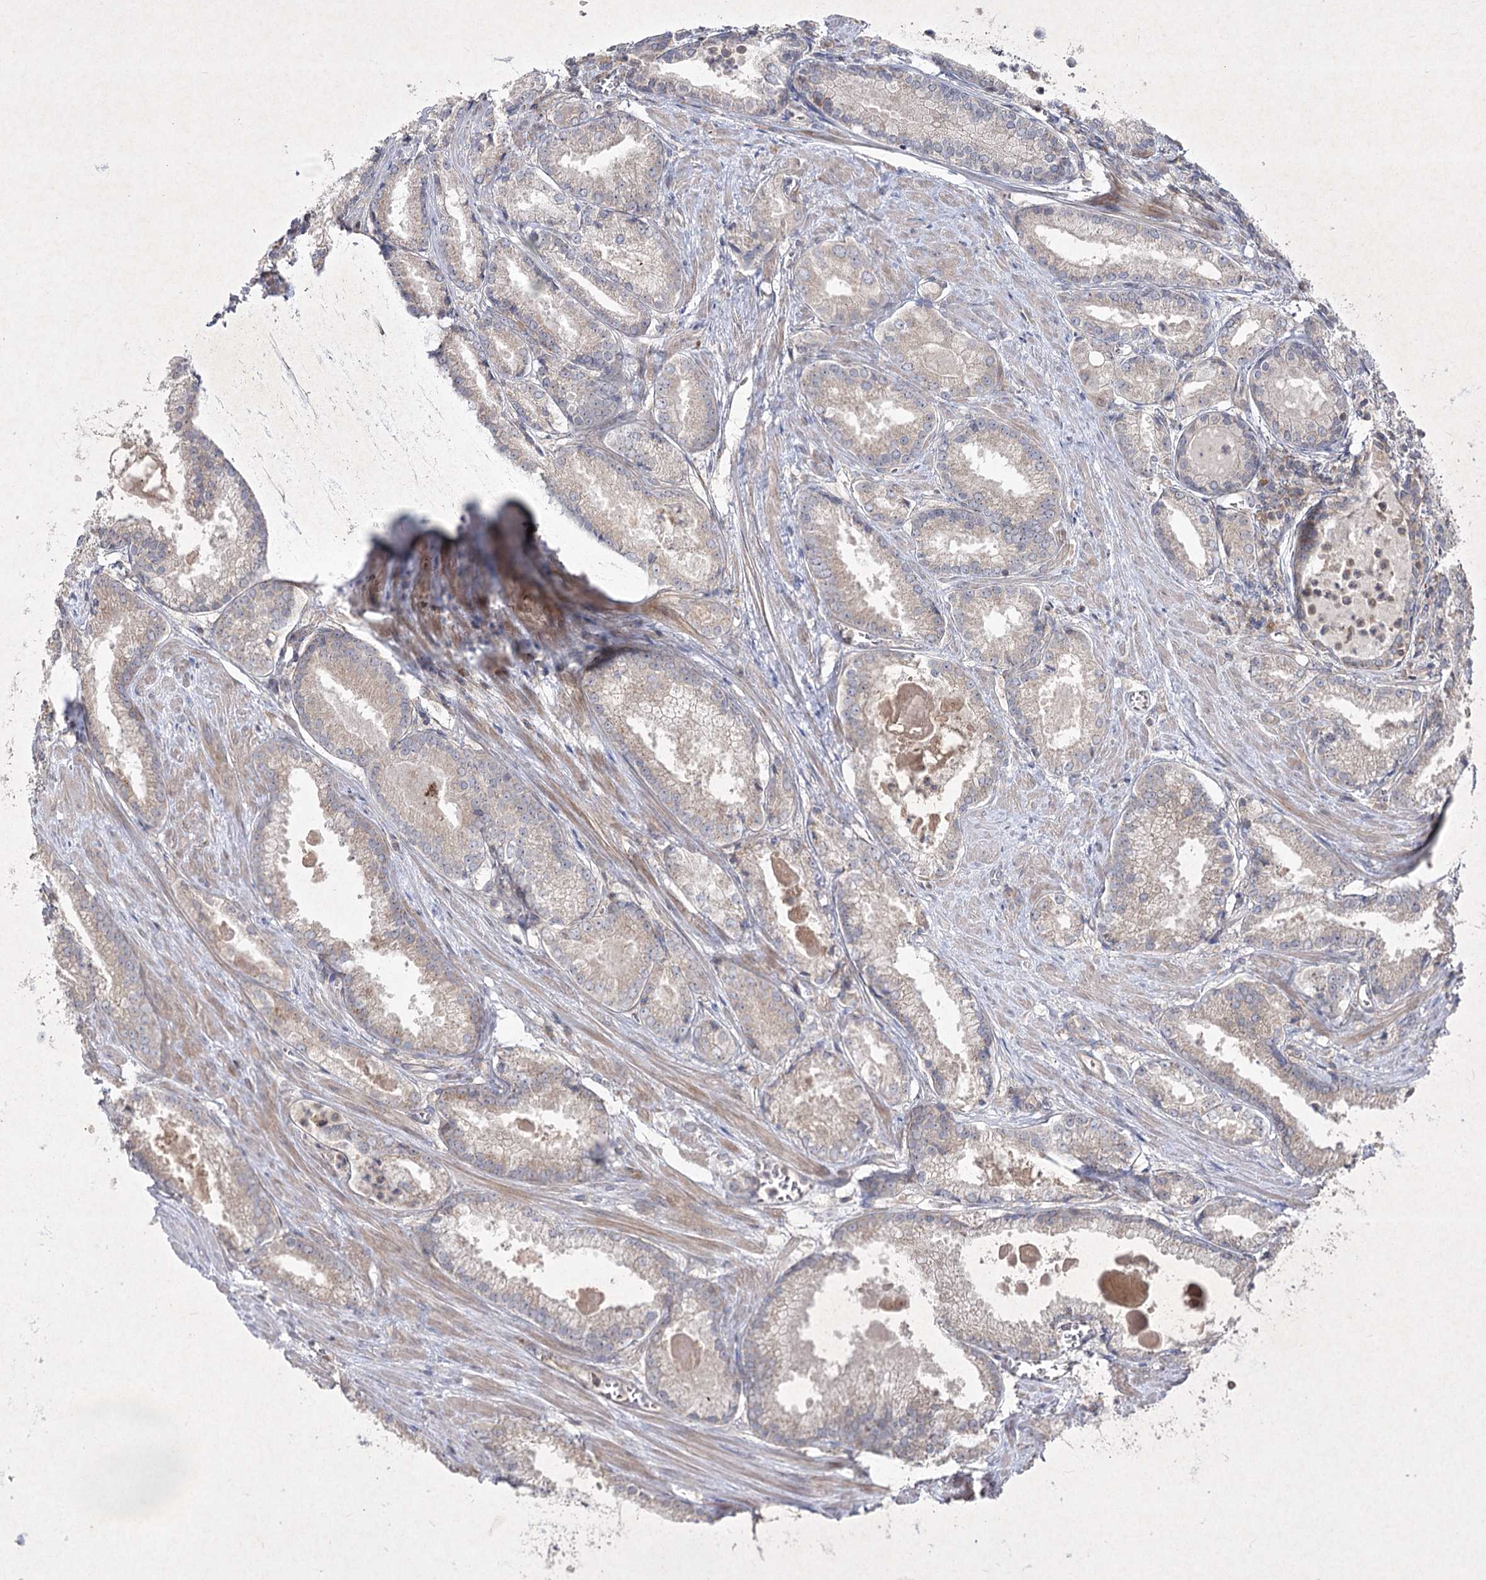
{"staining": {"intensity": "weak", "quantity": "<25%", "location": "cytoplasmic/membranous"}, "tissue": "prostate cancer", "cell_type": "Tumor cells", "image_type": "cancer", "snomed": [{"axis": "morphology", "description": "Adenocarcinoma, Low grade"}, {"axis": "topography", "description": "Prostate"}], "caption": "The image shows no significant expression in tumor cells of prostate cancer.", "gene": "CIB2", "patient": {"sex": "male", "age": 54}}